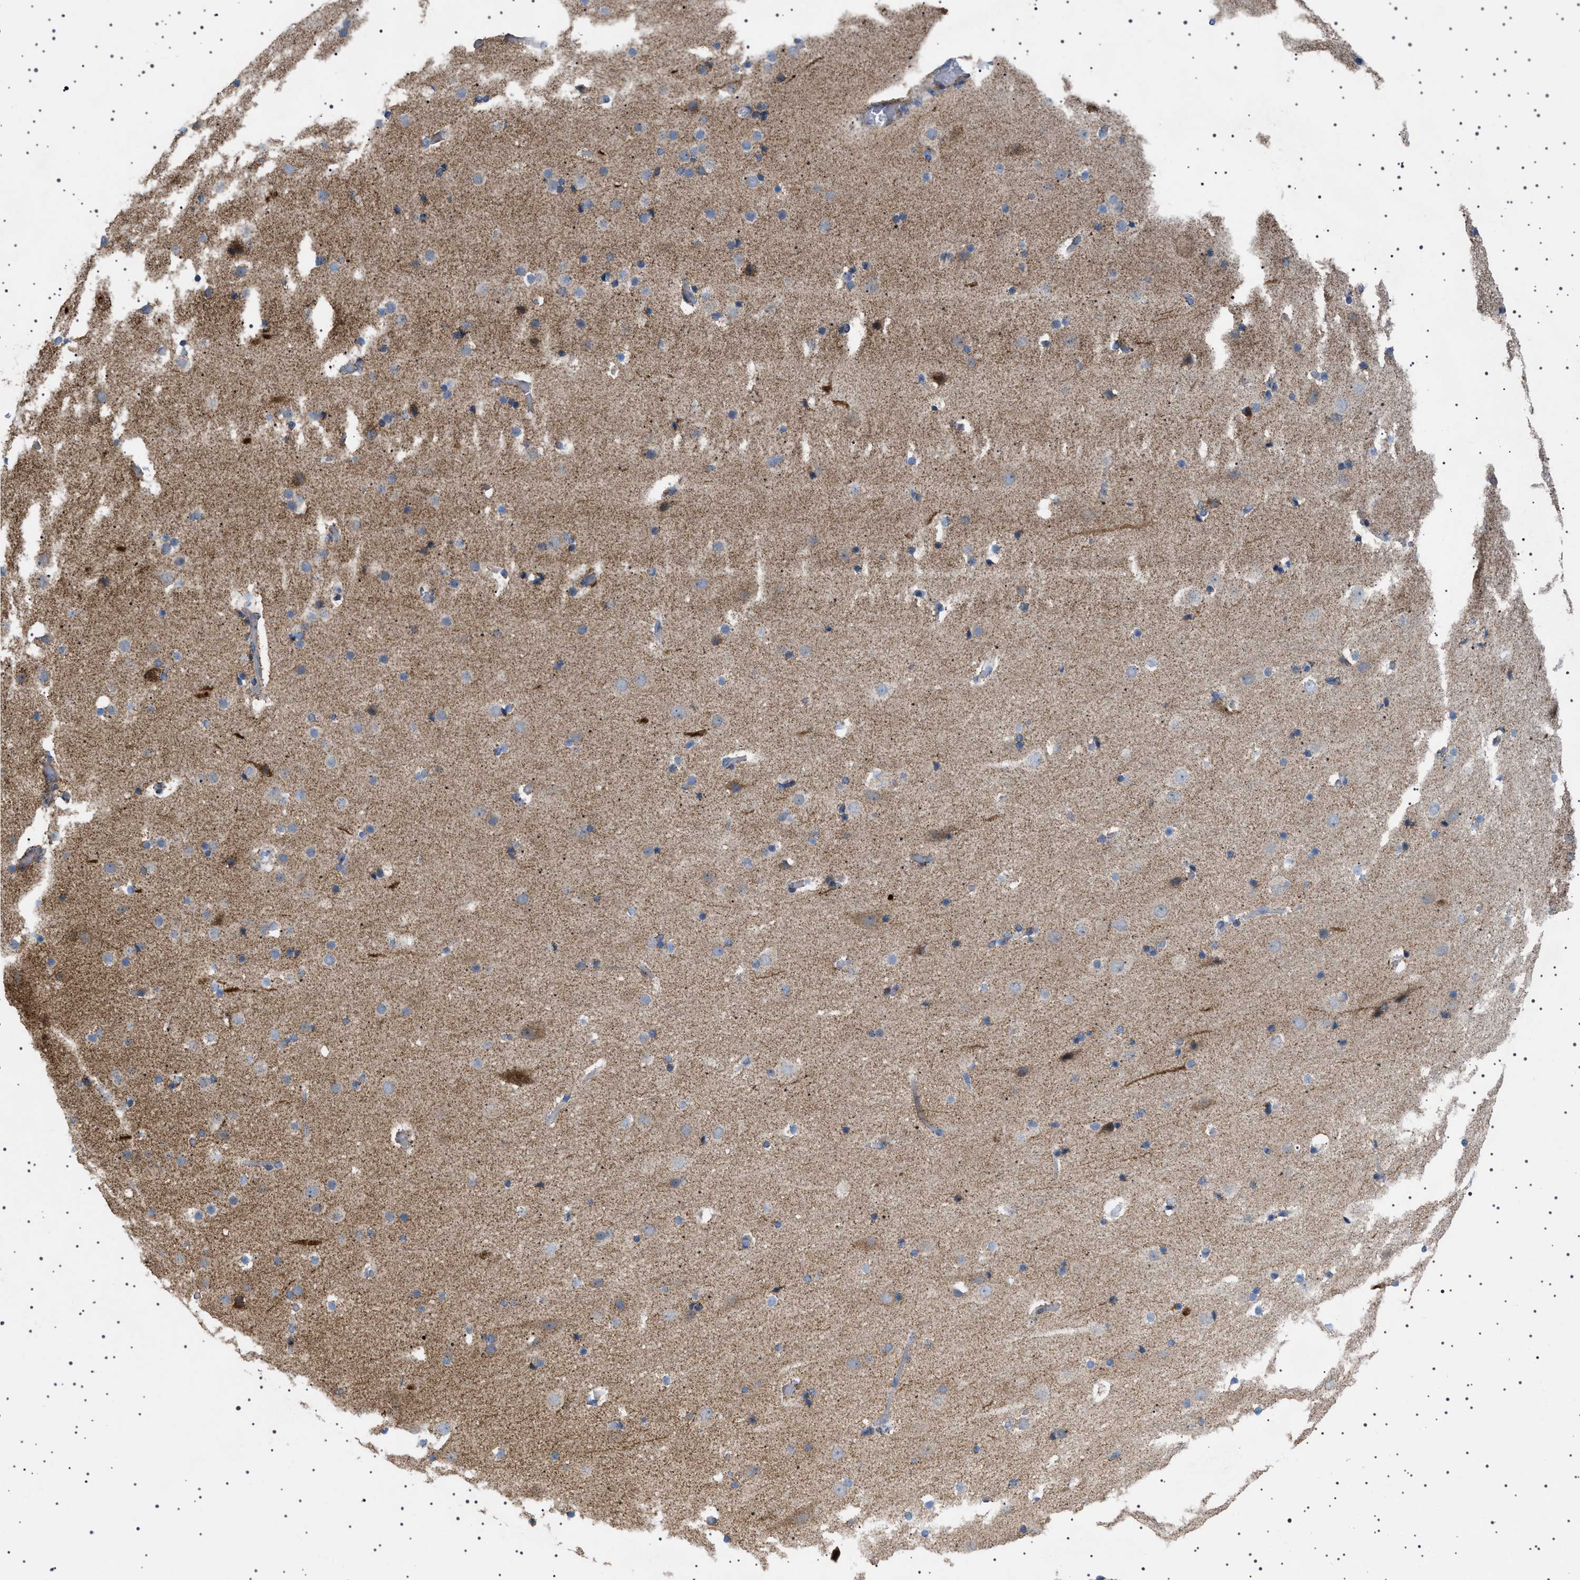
{"staining": {"intensity": "weak", "quantity": ">75%", "location": "cytoplasmic/membranous"}, "tissue": "cerebral cortex", "cell_type": "Endothelial cells", "image_type": "normal", "snomed": [{"axis": "morphology", "description": "Normal tissue, NOS"}, {"axis": "topography", "description": "Cerebral cortex"}], "caption": "DAB (3,3'-diaminobenzidine) immunohistochemical staining of benign cerebral cortex reveals weak cytoplasmic/membranous protein staining in about >75% of endothelial cells. Immunohistochemistry stains the protein in brown and the nuclei are stained blue.", "gene": "UBXN8", "patient": {"sex": "male", "age": 57}}